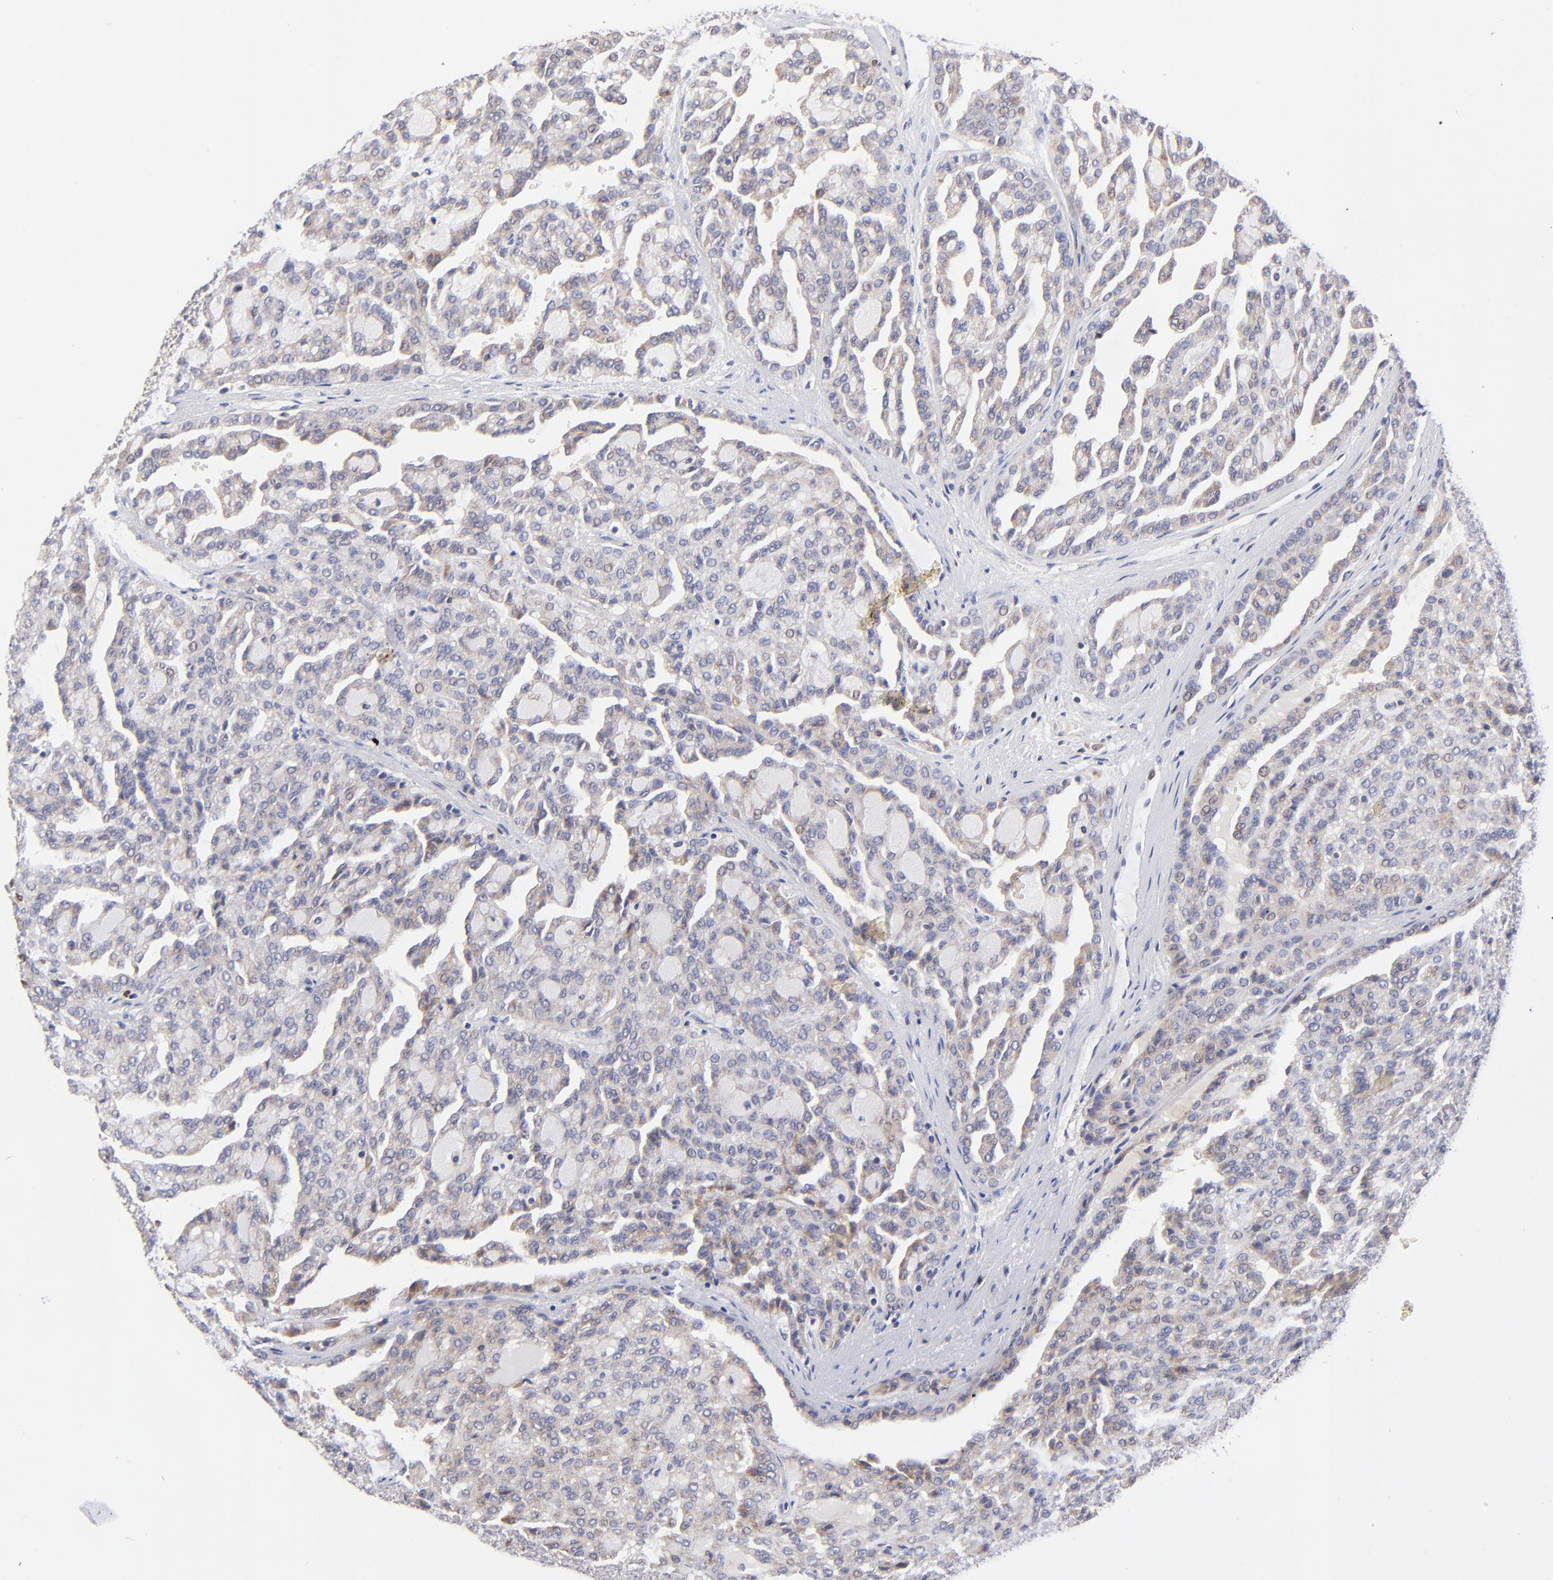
{"staining": {"intensity": "weak", "quantity": "<25%", "location": "cytoplasmic/membranous"}, "tissue": "renal cancer", "cell_type": "Tumor cells", "image_type": "cancer", "snomed": [{"axis": "morphology", "description": "Adenocarcinoma, NOS"}, {"axis": "topography", "description": "Kidney"}], "caption": "Immunohistochemistry (IHC) histopathology image of neoplastic tissue: human adenocarcinoma (renal) stained with DAB (3,3'-diaminobenzidine) displays no significant protein staining in tumor cells. Brightfield microscopy of IHC stained with DAB (3,3'-diaminobenzidine) (brown) and hematoxylin (blue), captured at high magnification.", "gene": "FBXL12", "patient": {"sex": "male", "age": 63}}